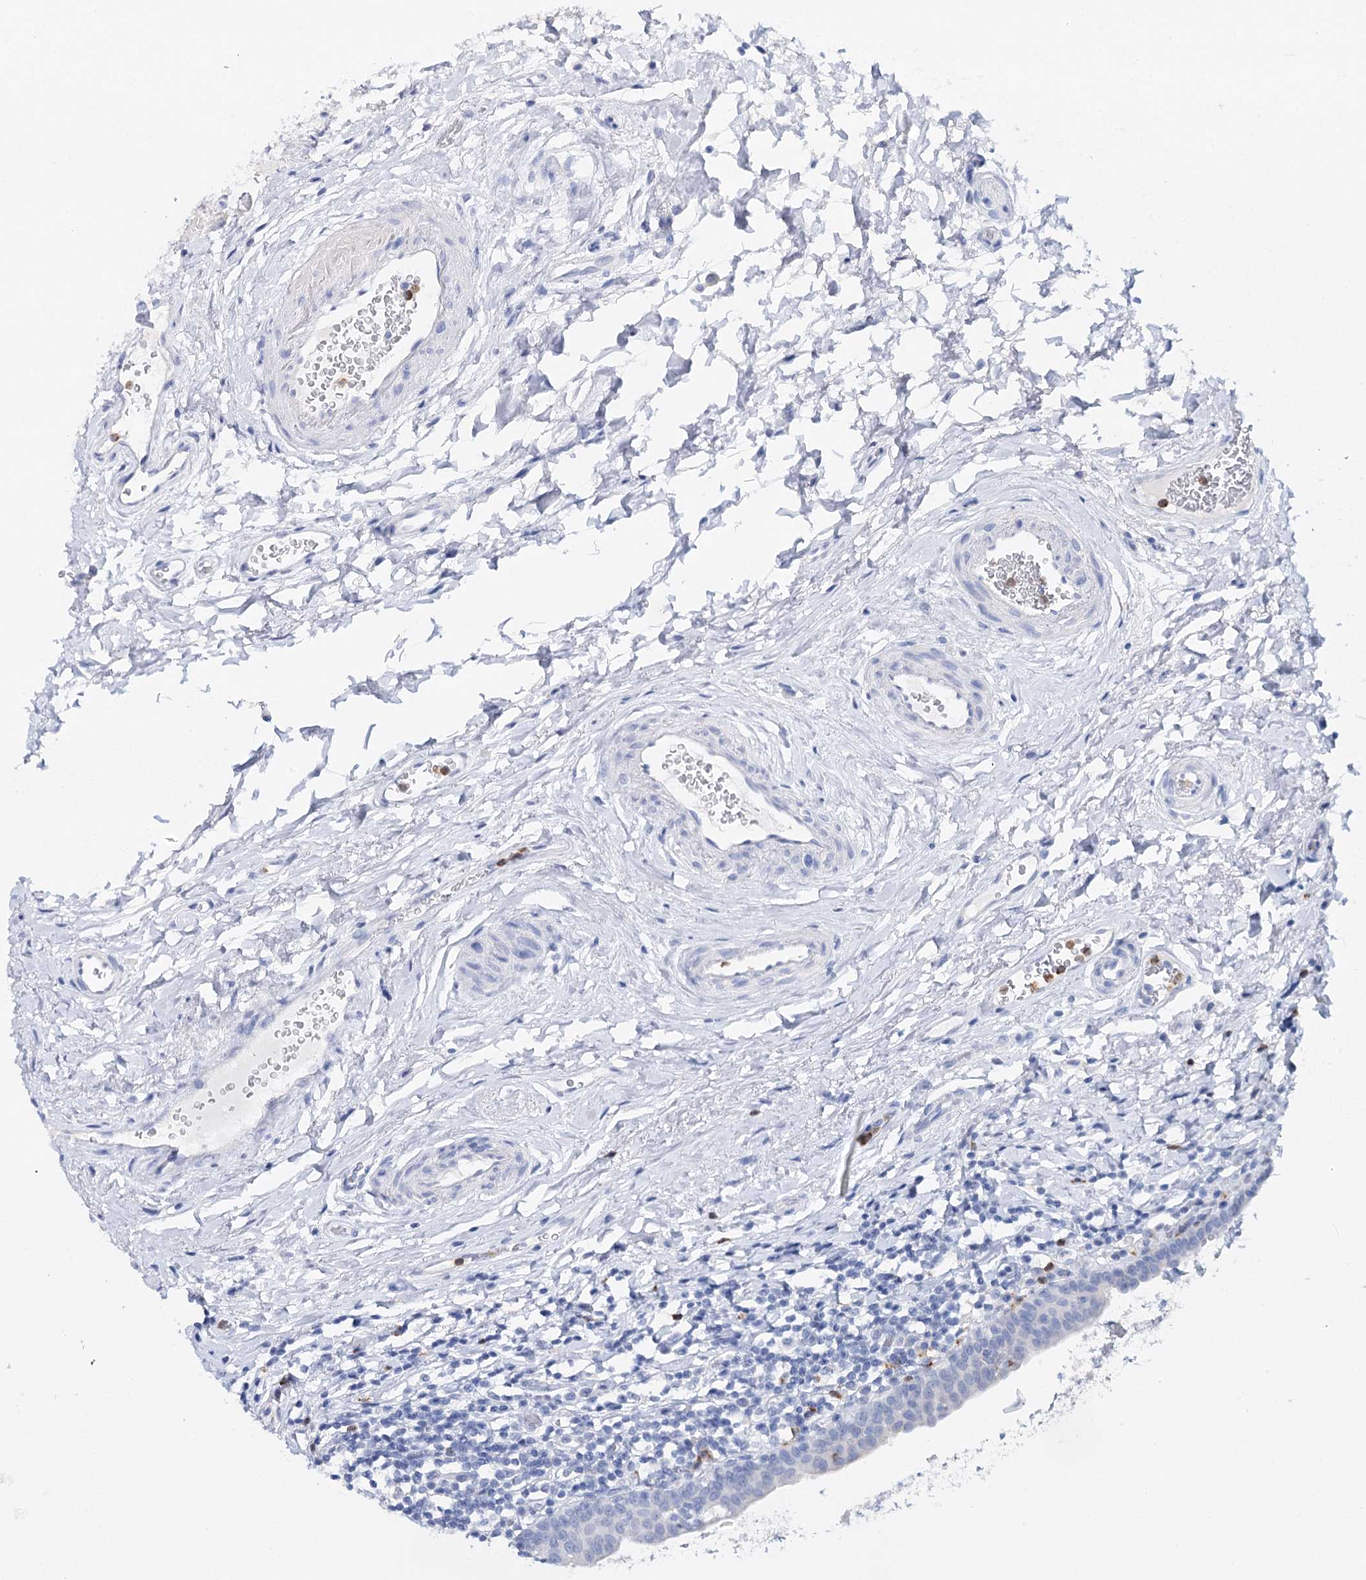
{"staining": {"intensity": "negative", "quantity": "none", "location": "none"}, "tissue": "urinary bladder", "cell_type": "Urothelial cells", "image_type": "normal", "snomed": [{"axis": "morphology", "description": "Normal tissue, NOS"}, {"axis": "topography", "description": "Urinary bladder"}], "caption": "Immunohistochemistry micrograph of unremarkable human urinary bladder stained for a protein (brown), which displays no expression in urothelial cells.", "gene": "CEACAM8", "patient": {"sex": "male", "age": 83}}